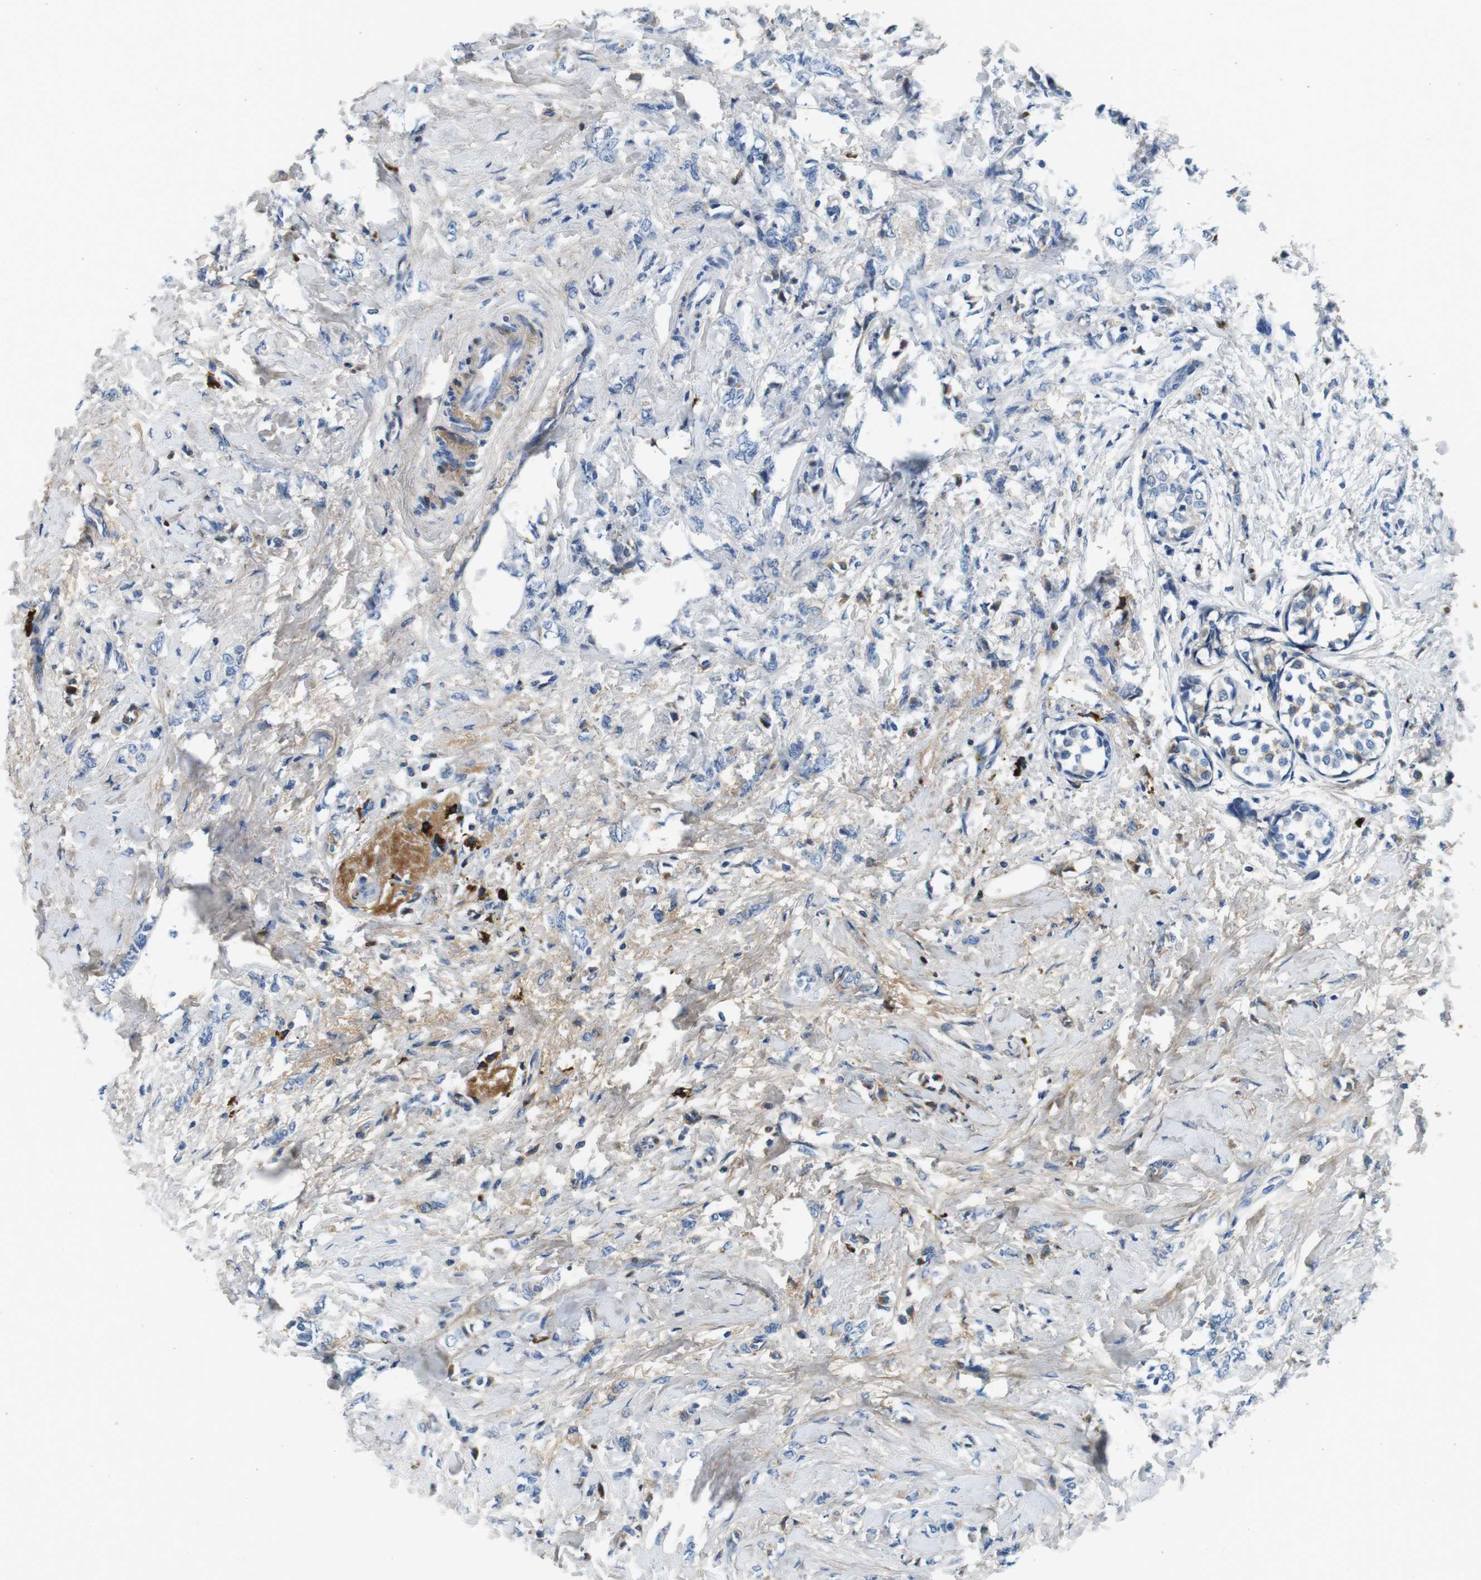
{"staining": {"intensity": "negative", "quantity": "none", "location": "none"}, "tissue": "breast cancer", "cell_type": "Tumor cells", "image_type": "cancer", "snomed": [{"axis": "morphology", "description": "Lobular carcinoma, in situ"}, {"axis": "morphology", "description": "Lobular carcinoma"}, {"axis": "topography", "description": "Breast"}], "caption": "DAB (3,3'-diaminobenzidine) immunohistochemical staining of breast cancer reveals no significant positivity in tumor cells.", "gene": "IGKC", "patient": {"sex": "female", "age": 41}}